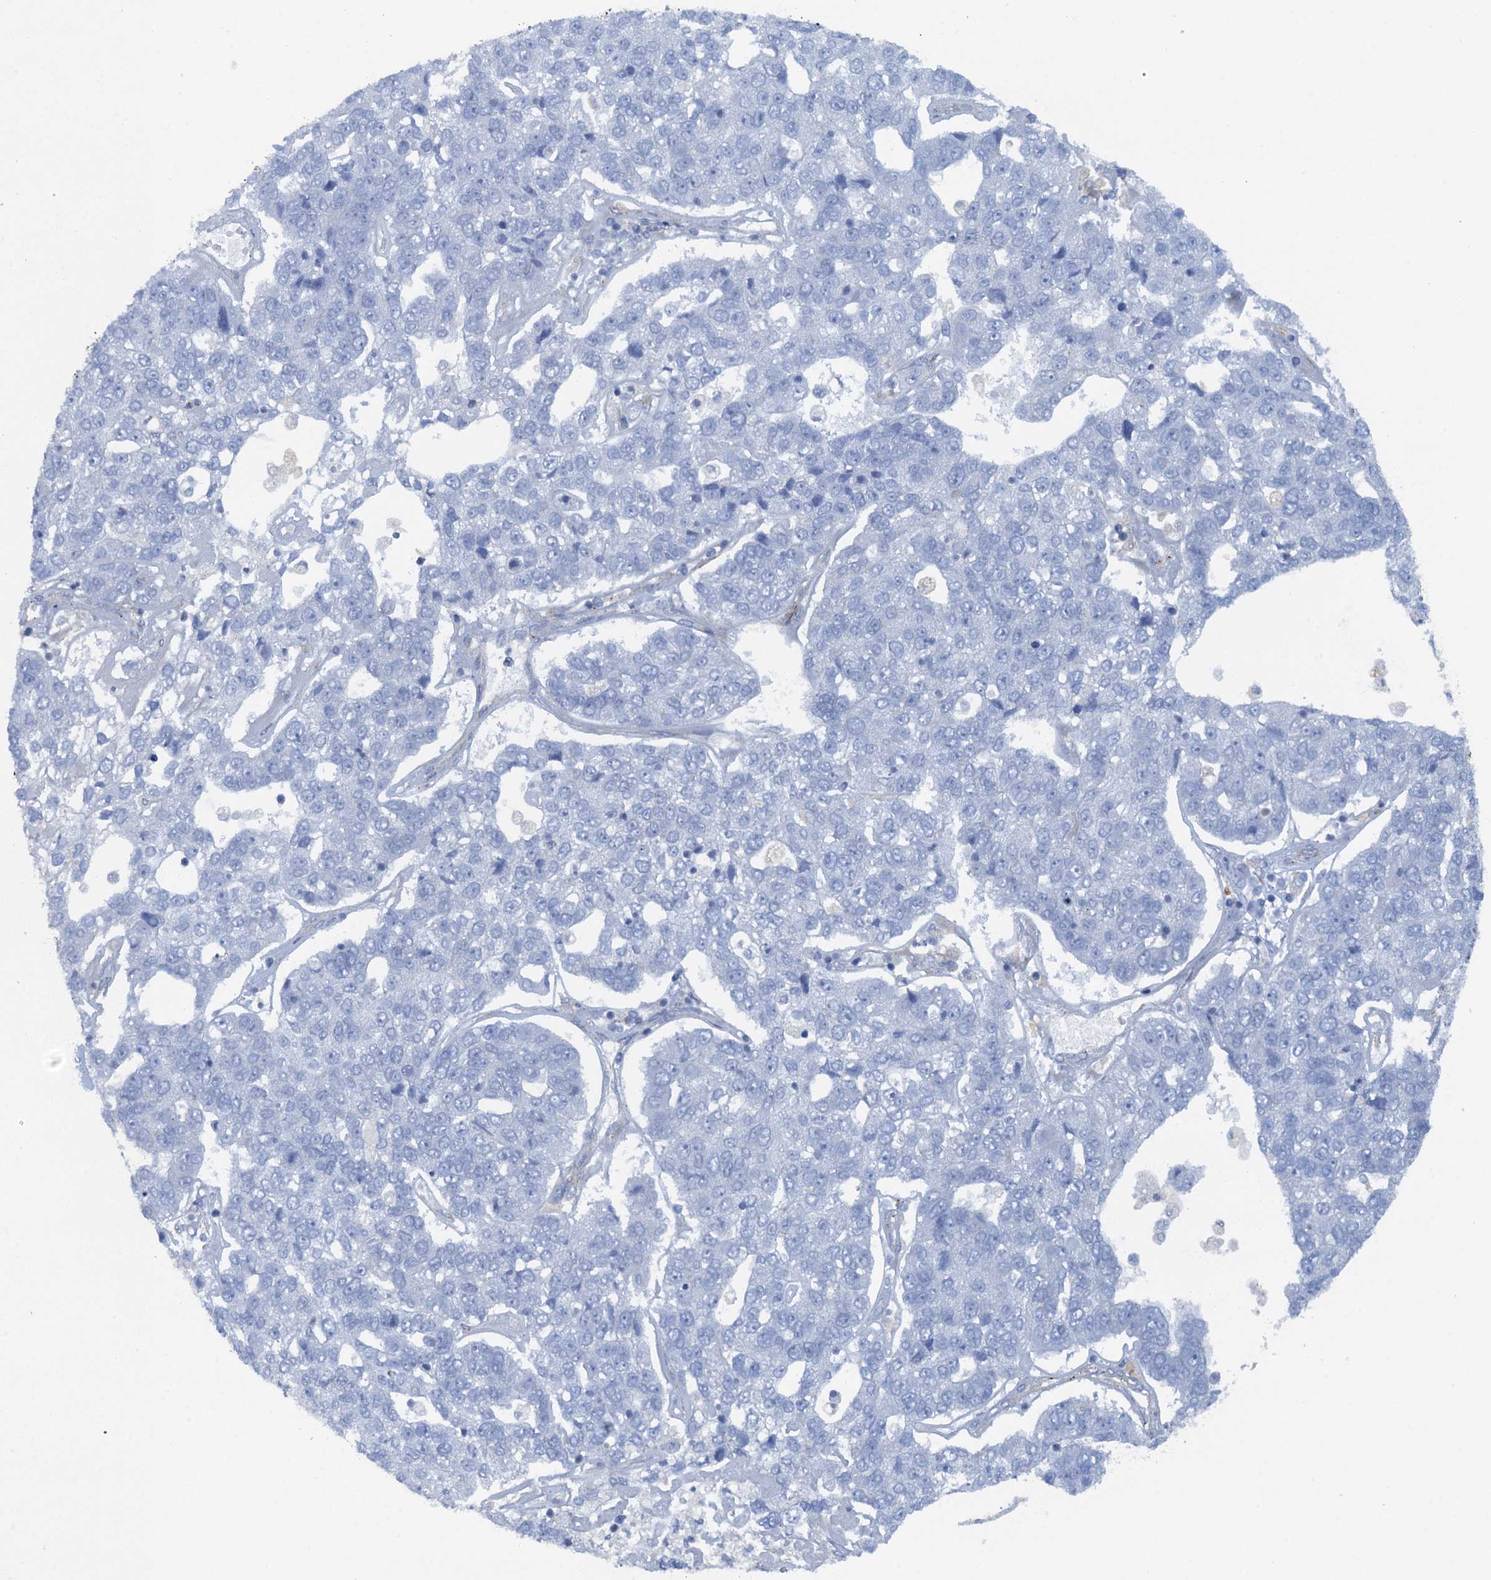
{"staining": {"intensity": "negative", "quantity": "none", "location": "none"}, "tissue": "pancreatic cancer", "cell_type": "Tumor cells", "image_type": "cancer", "snomed": [{"axis": "morphology", "description": "Adenocarcinoma, NOS"}, {"axis": "topography", "description": "Pancreas"}], "caption": "Adenocarcinoma (pancreatic) stained for a protein using immunohistochemistry reveals no expression tumor cells.", "gene": "POGLUT3", "patient": {"sex": "female", "age": 61}}